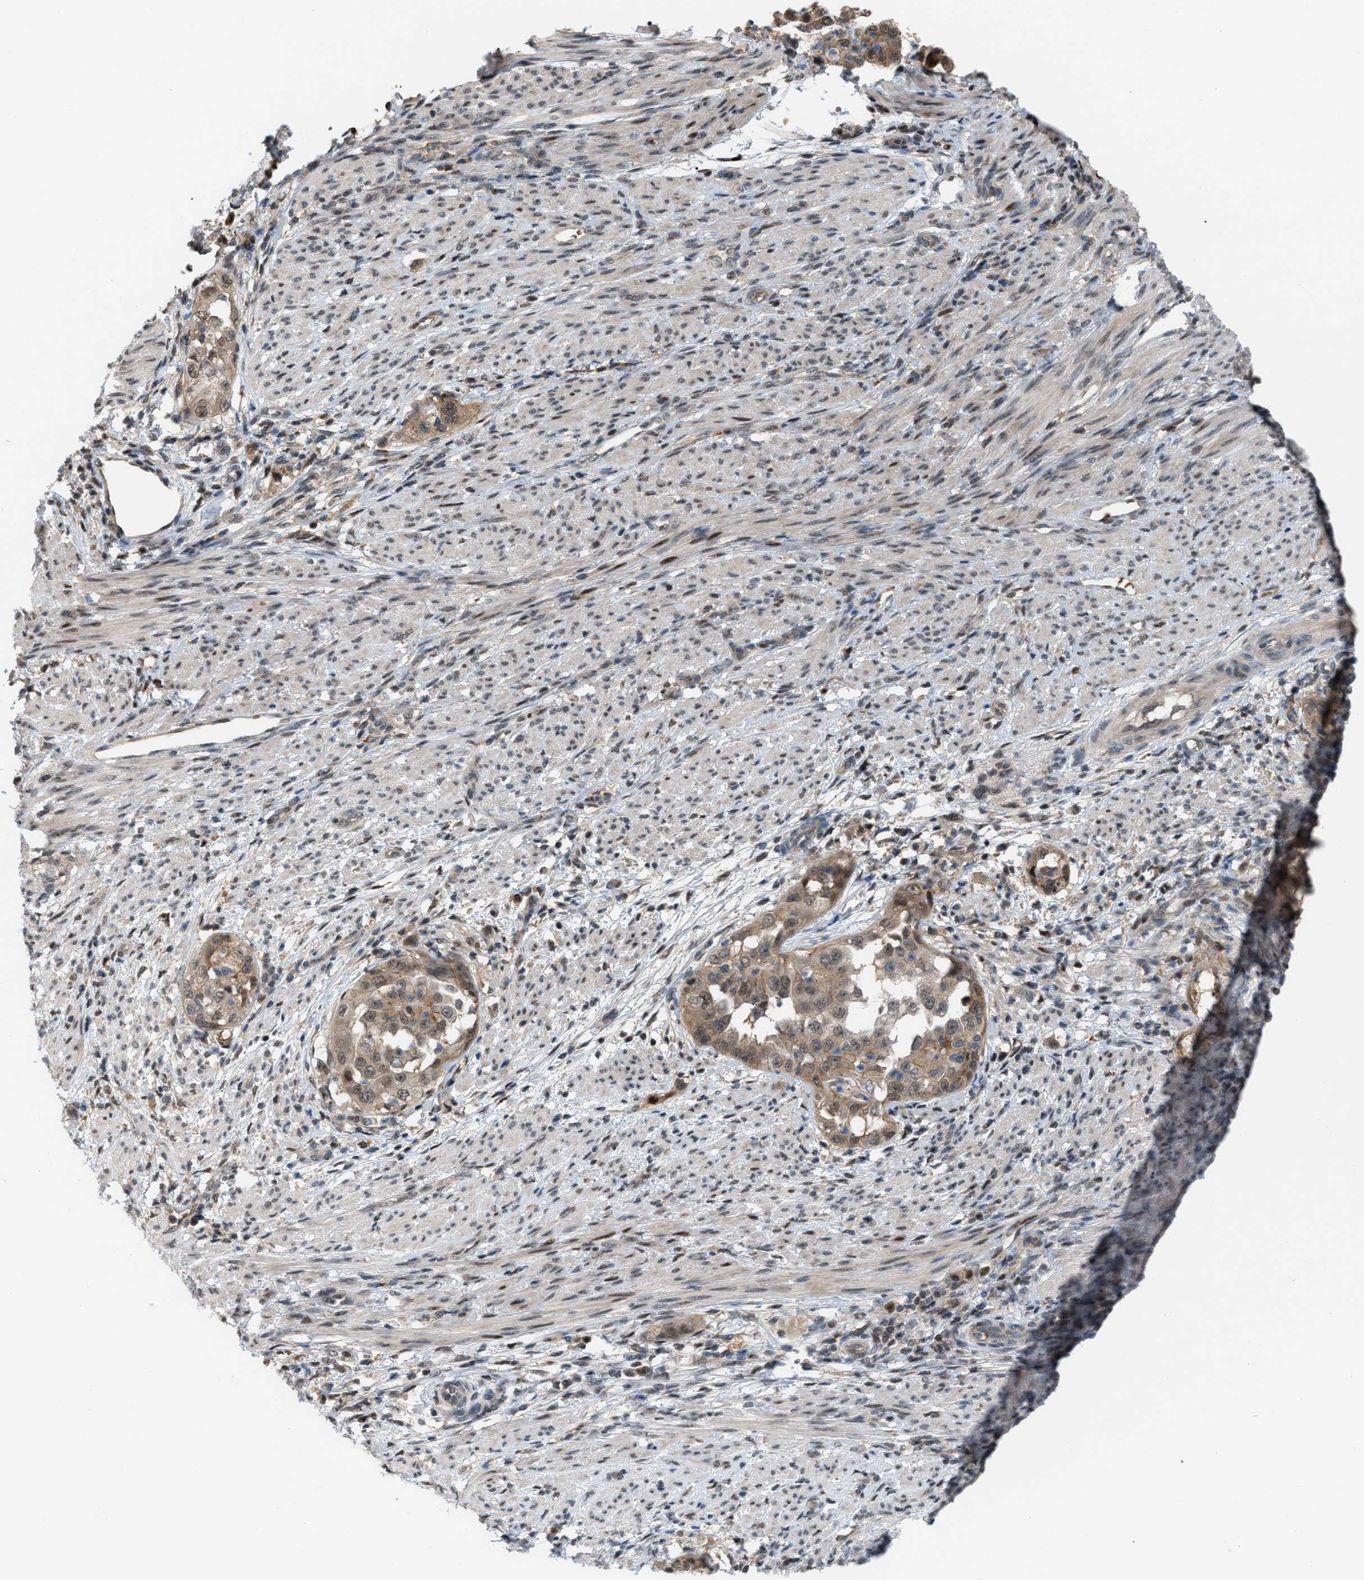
{"staining": {"intensity": "weak", "quantity": ">75%", "location": "cytoplasmic/membranous,nuclear"}, "tissue": "endometrial cancer", "cell_type": "Tumor cells", "image_type": "cancer", "snomed": [{"axis": "morphology", "description": "Adenocarcinoma, NOS"}, {"axis": "topography", "description": "Endometrium"}], "caption": "Immunohistochemistry of human endometrial cancer exhibits low levels of weak cytoplasmic/membranous and nuclear positivity in about >75% of tumor cells.", "gene": "RFFL", "patient": {"sex": "female", "age": 85}}